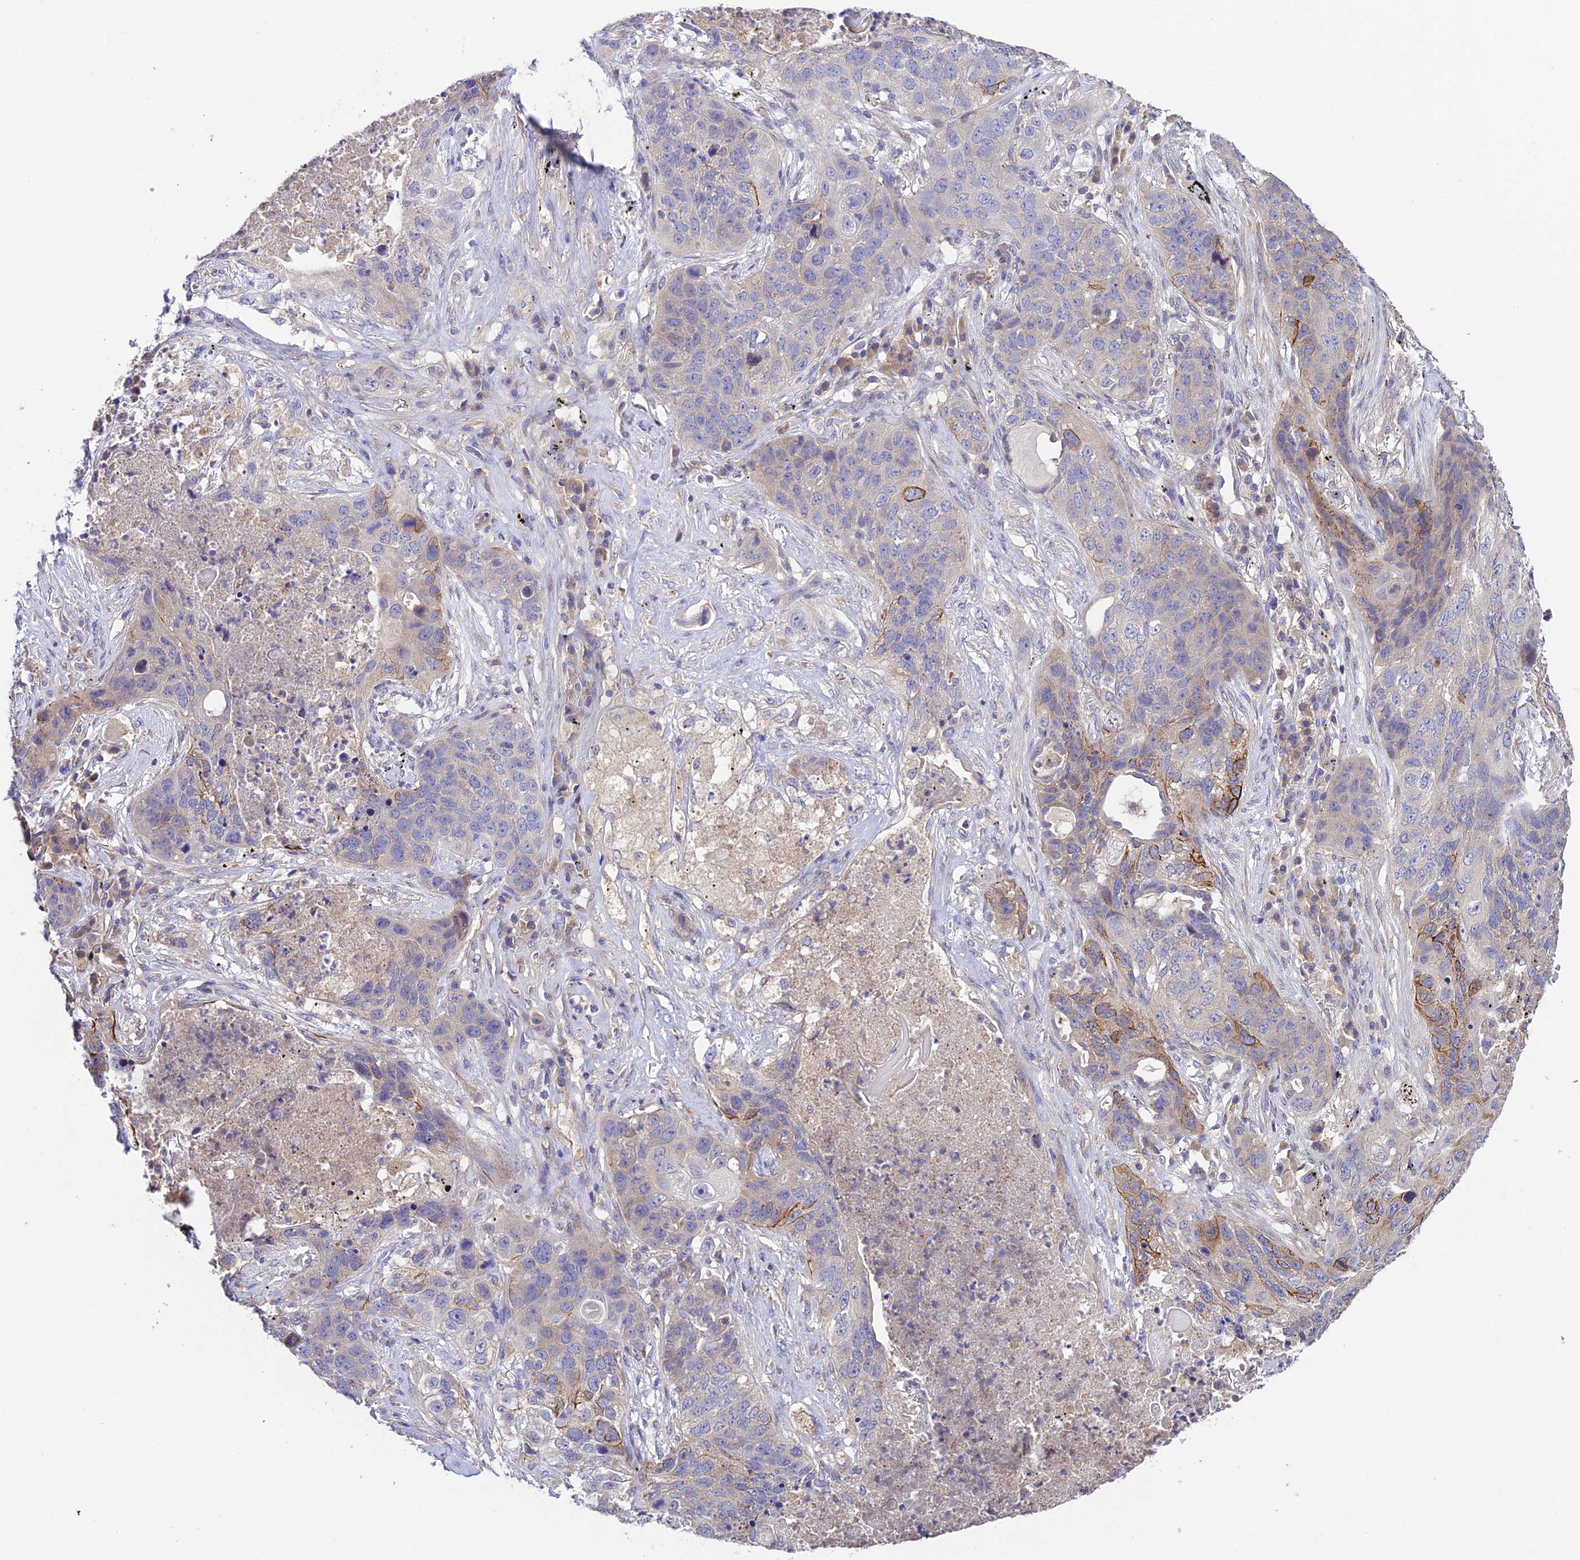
{"staining": {"intensity": "moderate", "quantity": "<25%", "location": "cytoplasmic/membranous"}, "tissue": "lung cancer", "cell_type": "Tumor cells", "image_type": "cancer", "snomed": [{"axis": "morphology", "description": "Squamous cell carcinoma, NOS"}, {"axis": "topography", "description": "Lung"}], "caption": "Tumor cells exhibit low levels of moderate cytoplasmic/membranous expression in about <25% of cells in squamous cell carcinoma (lung). The staining was performed using DAB, with brown indicating positive protein expression. Nuclei are stained blue with hematoxylin.", "gene": "BRME1", "patient": {"sex": "female", "age": 63}}